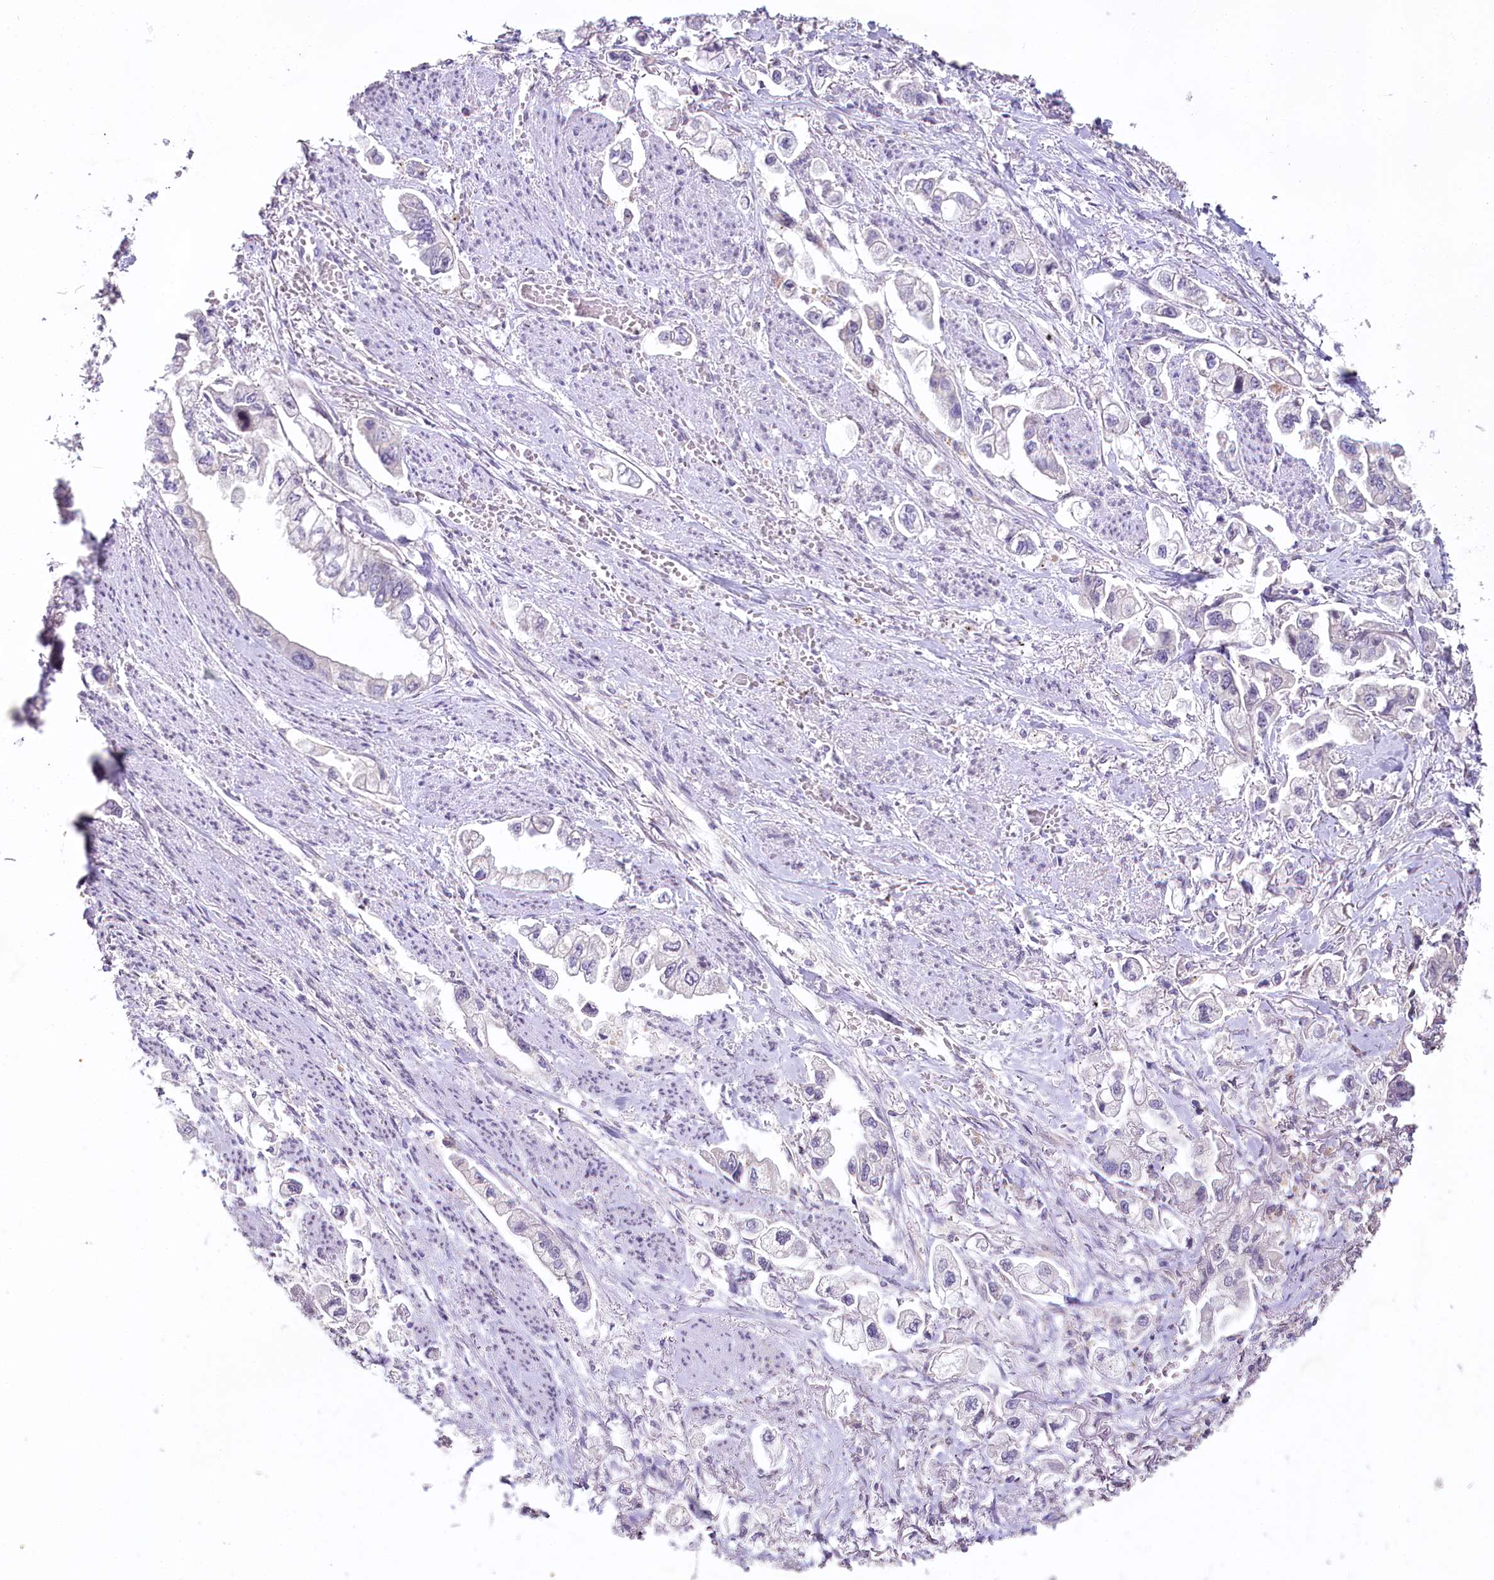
{"staining": {"intensity": "negative", "quantity": "none", "location": "none"}, "tissue": "stomach cancer", "cell_type": "Tumor cells", "image_type": "cancer", "snomed": [{"axis": "morphology", "description": "Adenocarcinoma, NOS"}, {"axis": "topography", "description": "Stomach"}], "caption": "DAB immunohistochemical staining of stomach cancer demonstrates no significant positivity in tumor cells.", "gene": "HPD", "patient": {"sex": "male", "age": 62}}